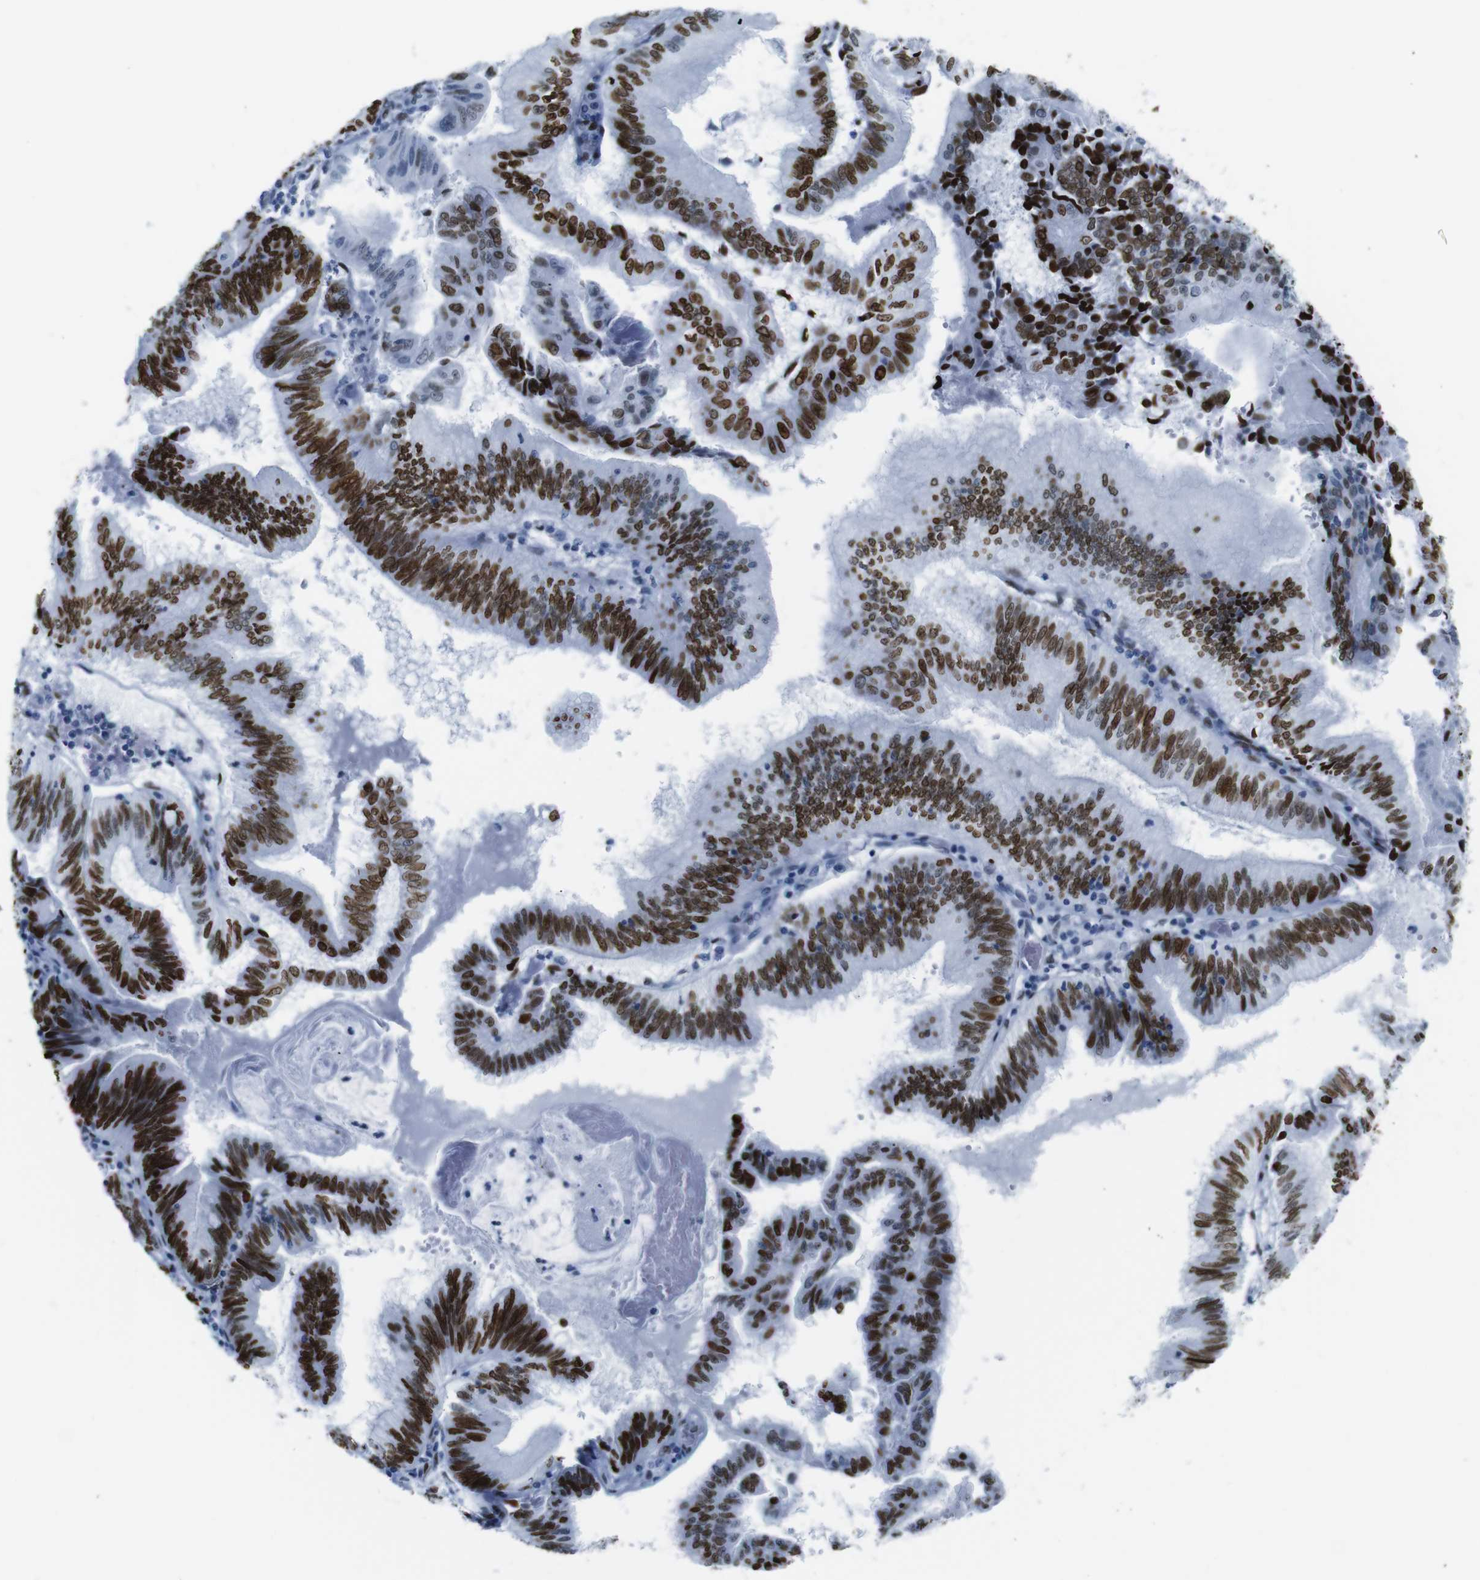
{"staining": {"intensity": "strong", "quantity": ">75%", "location": "nuclear"}, "tissue": "pancreatic cancer", "cell_type": "Tumor cells", "image_type": "cancer", "snomed": [{"axis": "morphology", "description": "Adenocarcinoma, NOS"}, {"axis": "topography", "description": "Pancreas"}], "caption": "Protein analysis of adenocarcinoma (pancreatic) tissue shows strong nuclear staining in approximately >75% of tumor cells. (DAB = brown stain, brightfield microscopy at high magnification).", "gene": "NPIPB15", "patient": {"sex": "male", "age": 82}}